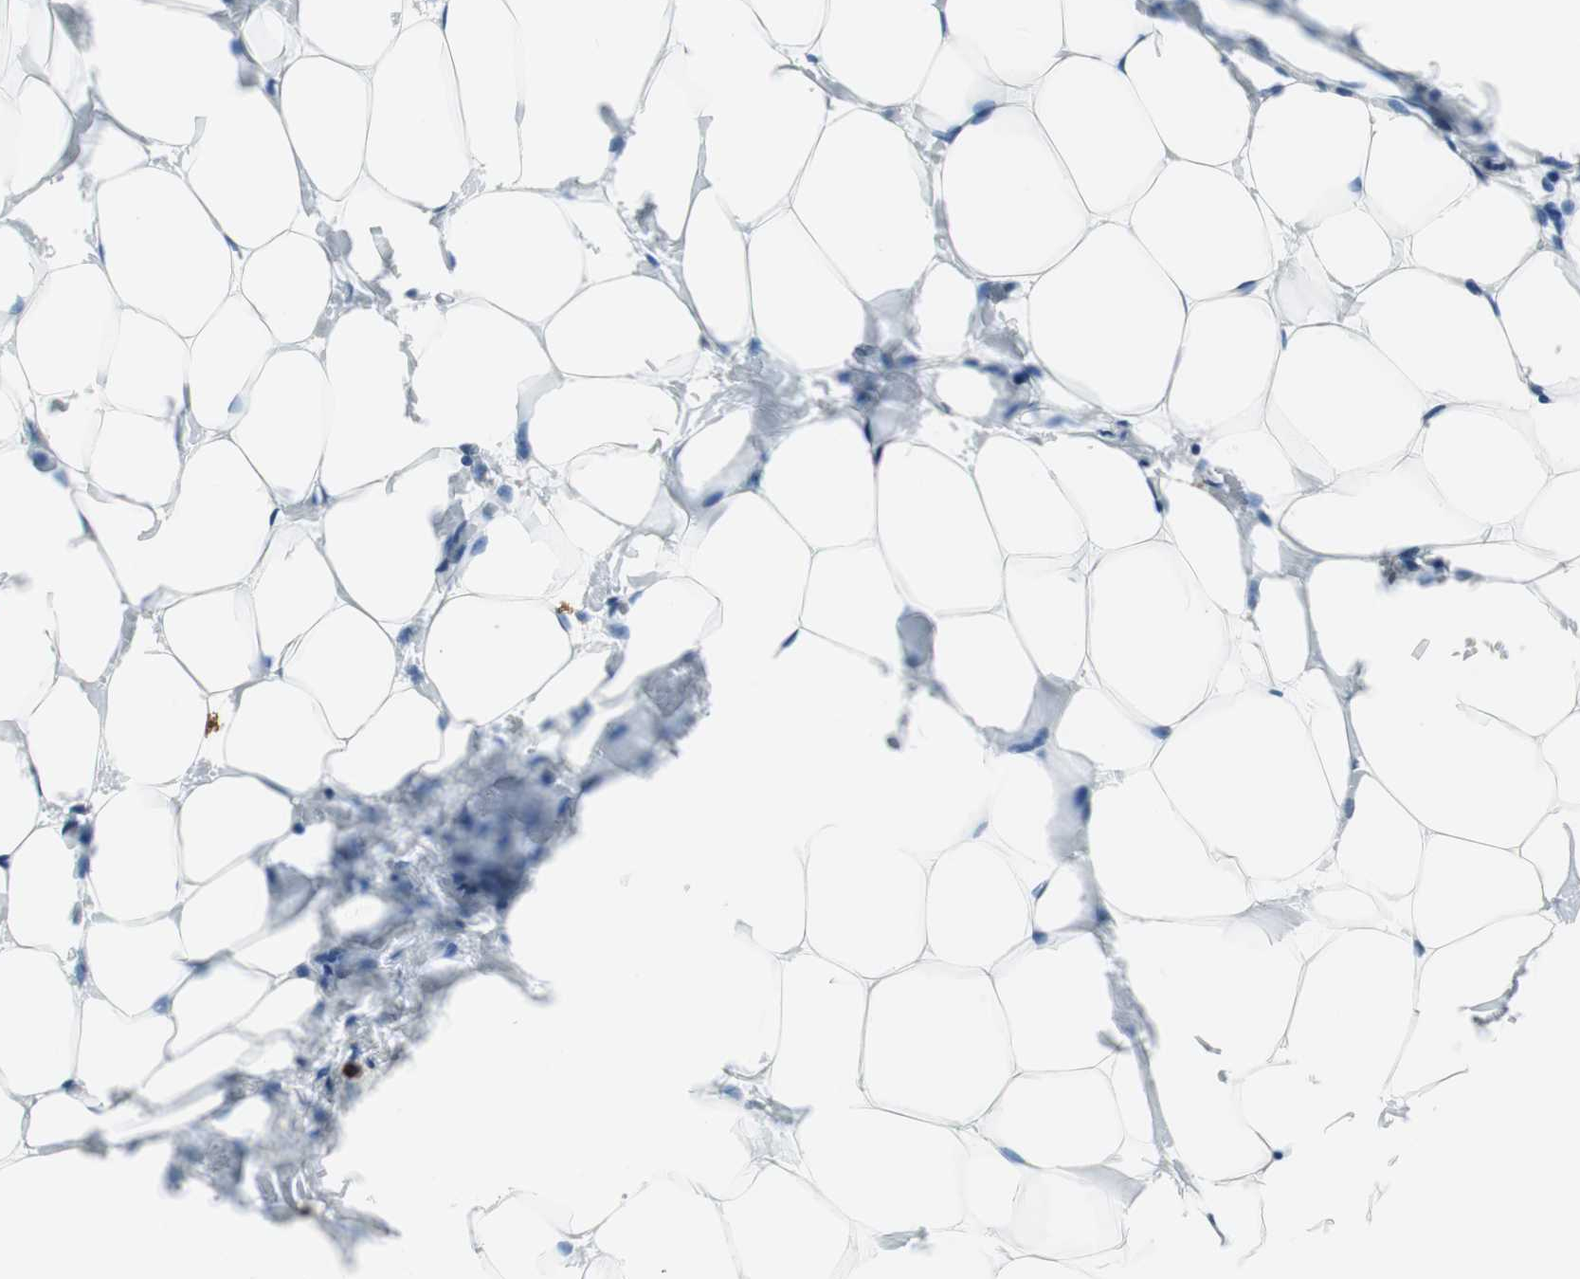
{"staining": {"intensity": "negative", "quantity": "none", "location": "none"}, "tissue": "breast", "cell_type": "Adipocytes", "image_type": "normal", "snomed": [{"axis": "morphology", "description": "Normal tissue, NOS"}, {"axis": "topography", "description": "Breast"}], "caption": "Micrograph shows no protein positivity in adipocytes of unremarkable breast. The staining is performed using DAB (3,3'-diaminobenzidine) brown chromogen with nuclei counter-stained in using hematoxylin.", "gene": "DLG4", "patient": {"sex": "female", "age": 27}}